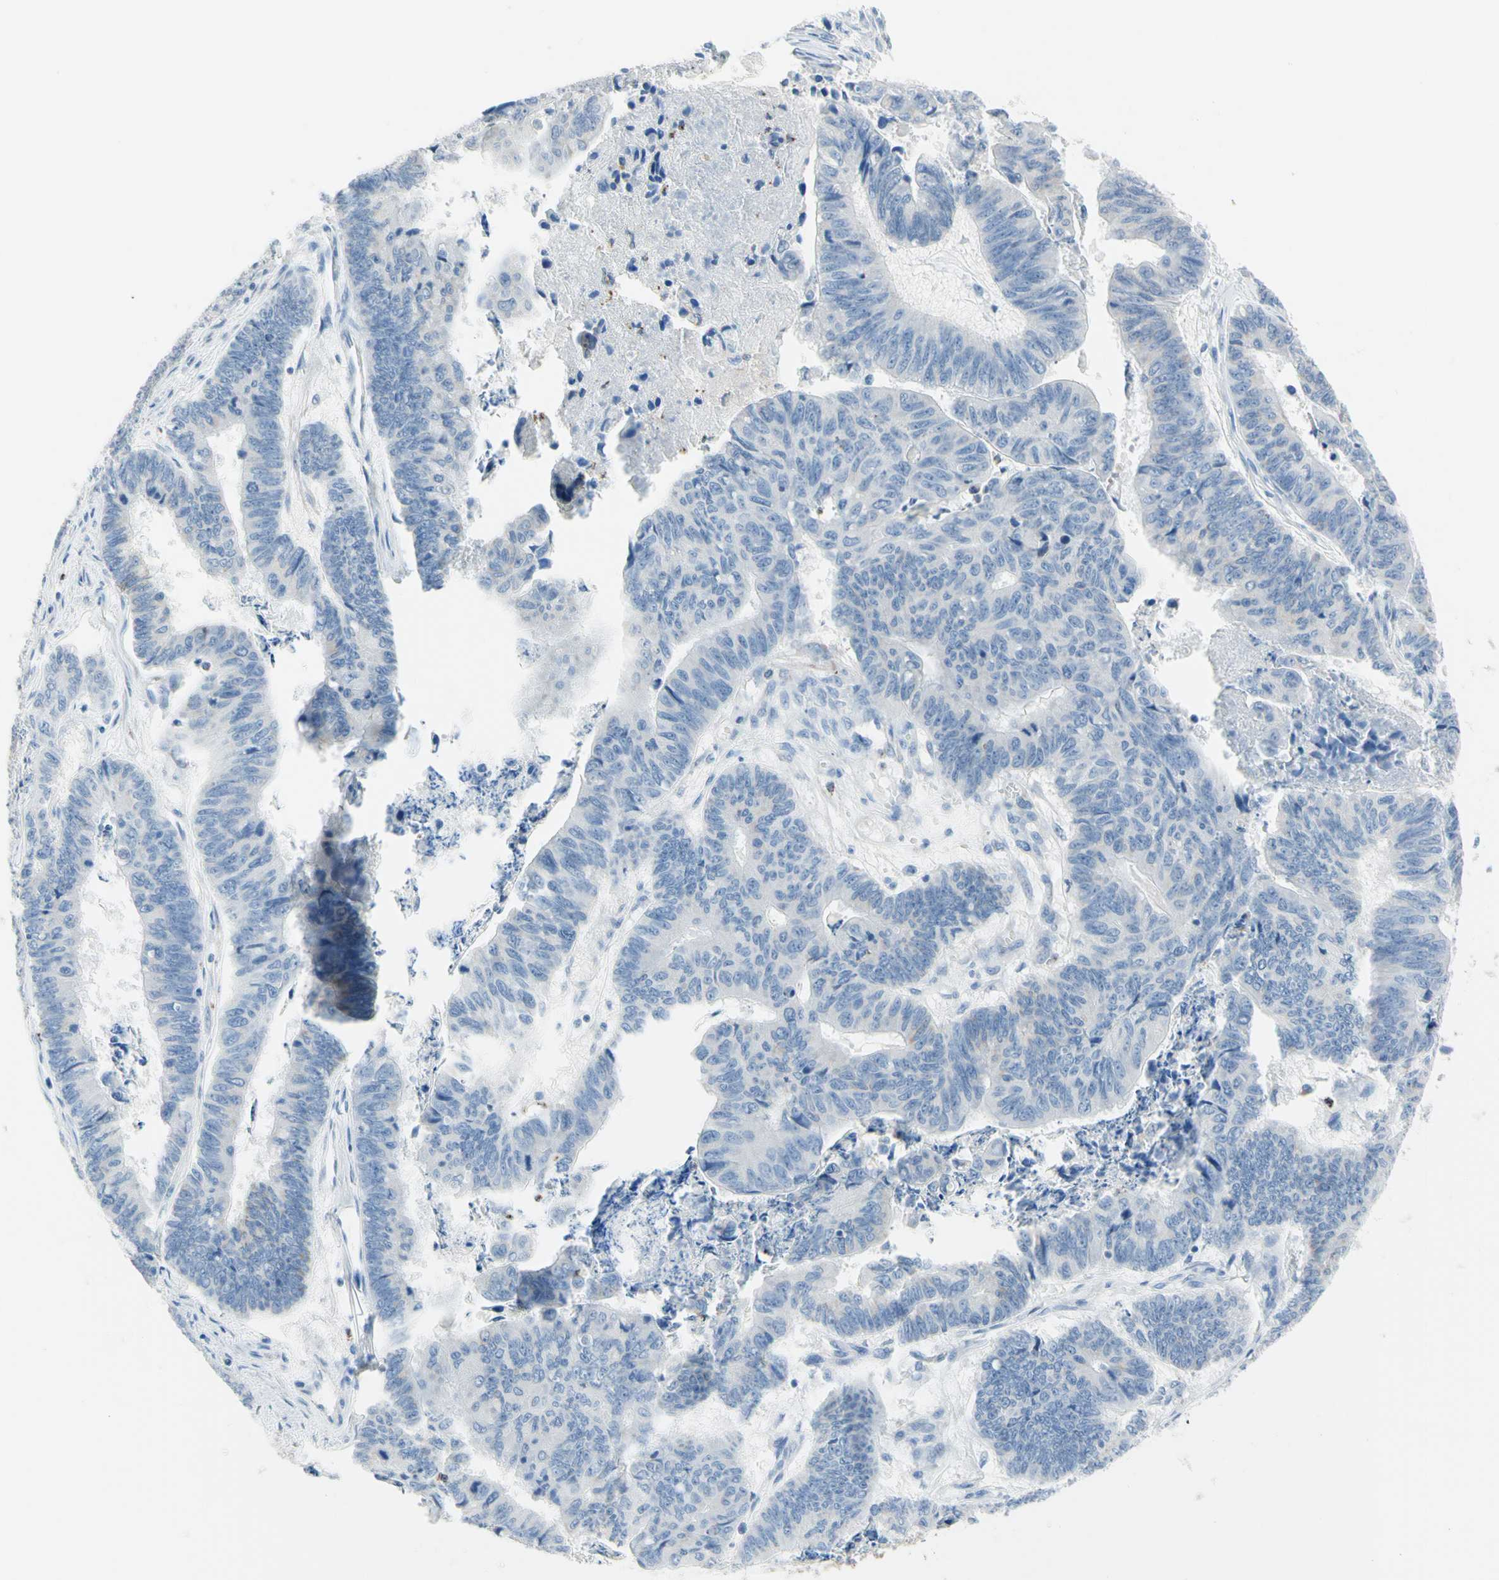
{"staining": {"intensity": "negative", "quantity": "none", "location": "none"}, "tissue": "stomach cancer", "cell_type": "Tumor cells", "image_type": "cancer", "snomed": [{"axis": "morphology", "description": "Adenocarcinoma, NOS"}, {"axis": "topography", "description": "Stomach, lower"}], "caption": "Tumor cells show no significant protein positivity in stomach cancer (adenocarcinoma). (DAB (3,3'-diaminobenzidine) immunohistochemistry with hematoxylin counter stain).", "gene": "CYSLTR1", "patient": {"sex": "male", "age": 77}}